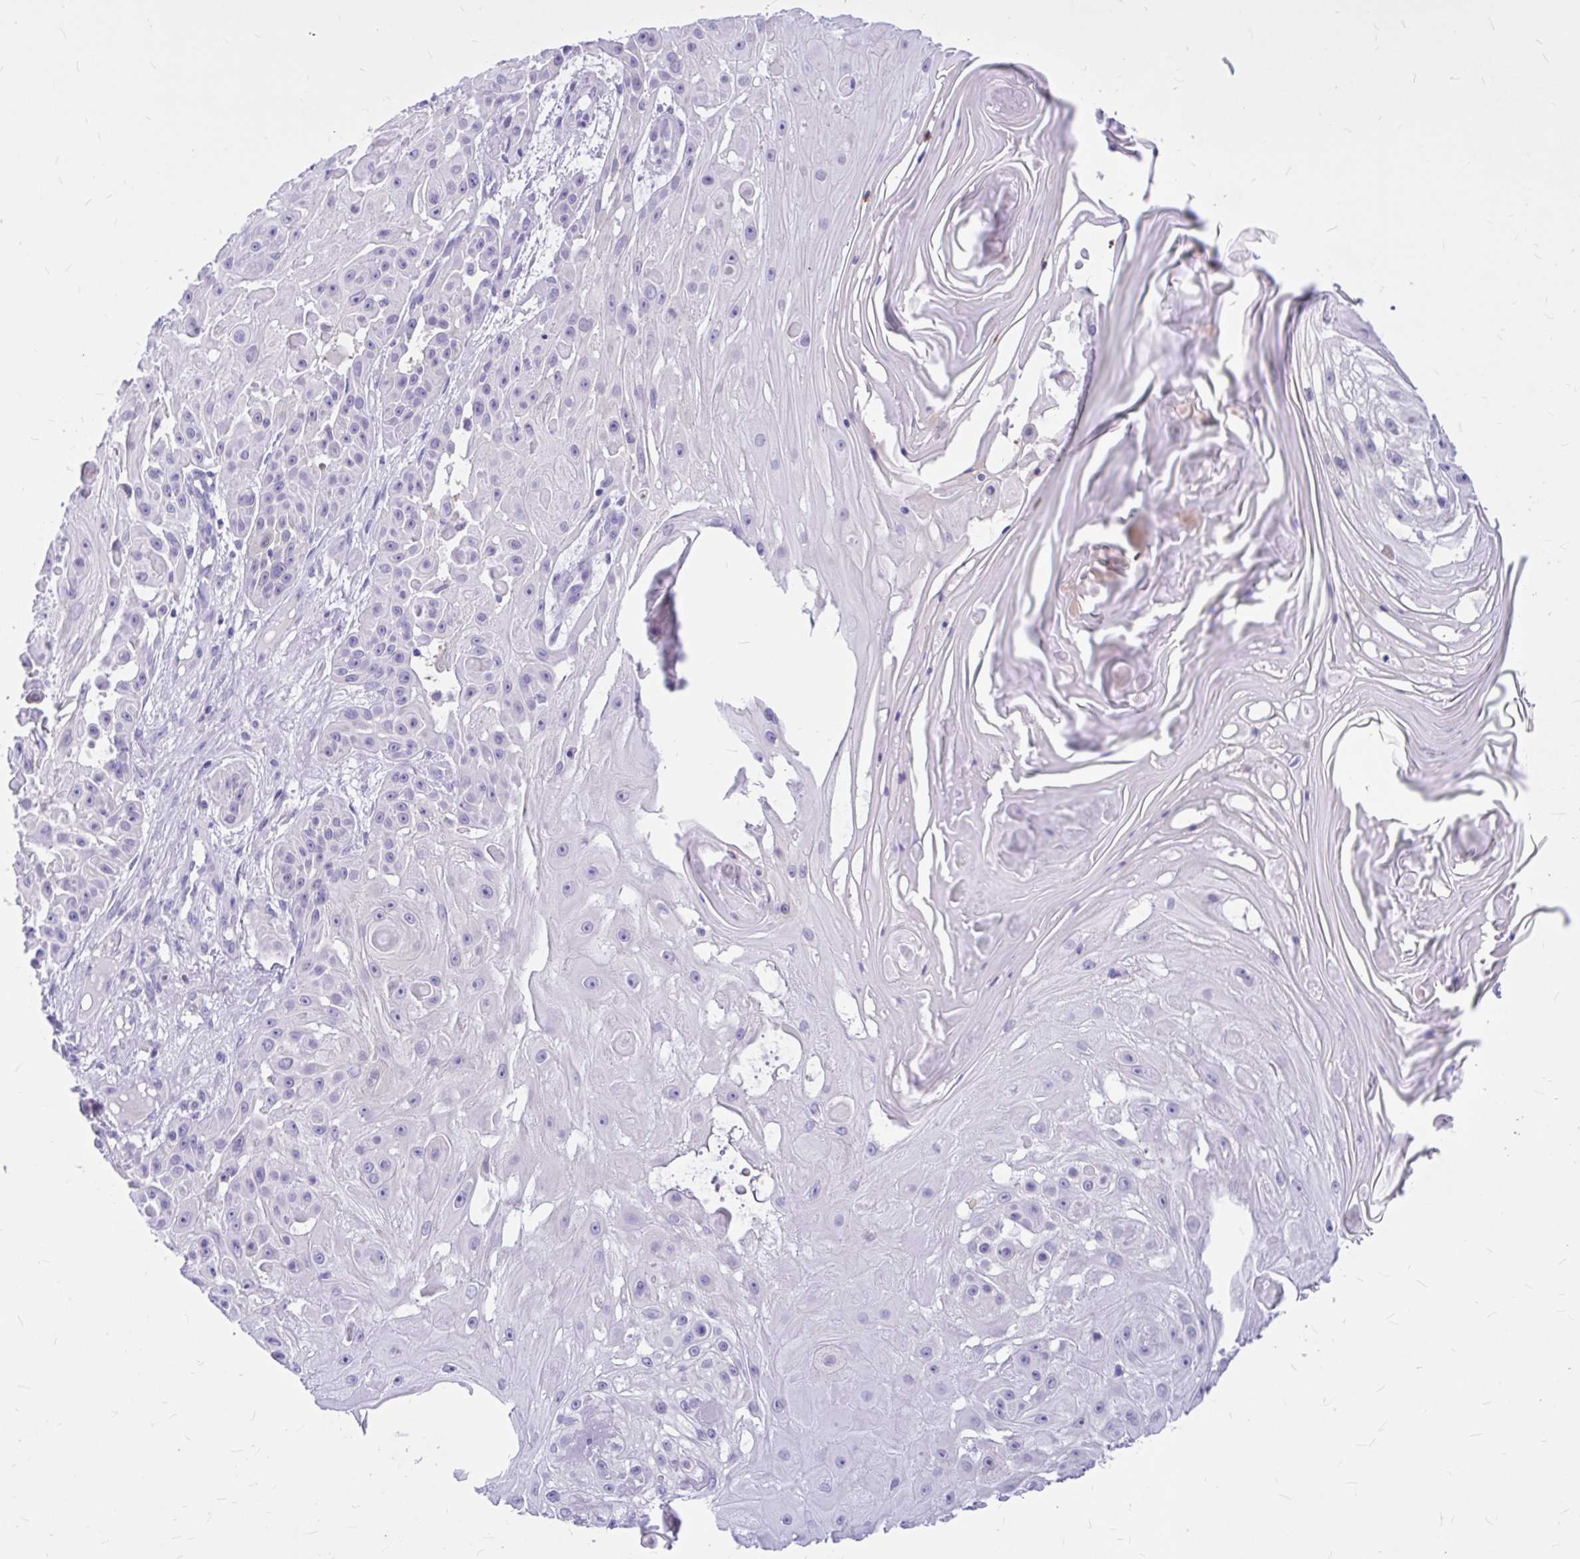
{"staining": {"intensity": "negative", "quantity": "none", "location": "none"}, "tissue": "skin cancer", "cell_type": "Tumor cells", "image_type": "cancer", "snomed": [{"axis": "morphology", "description": "Squamous cell carcinoma, NOS"}, {"axis": "topography", "description": "Skin"}], "caption": "A micrograph of human skin cancer is negative for staining in tumor cells.", "gene": "CLEC1B", "patient": {"sex": "male", "age": 91}}